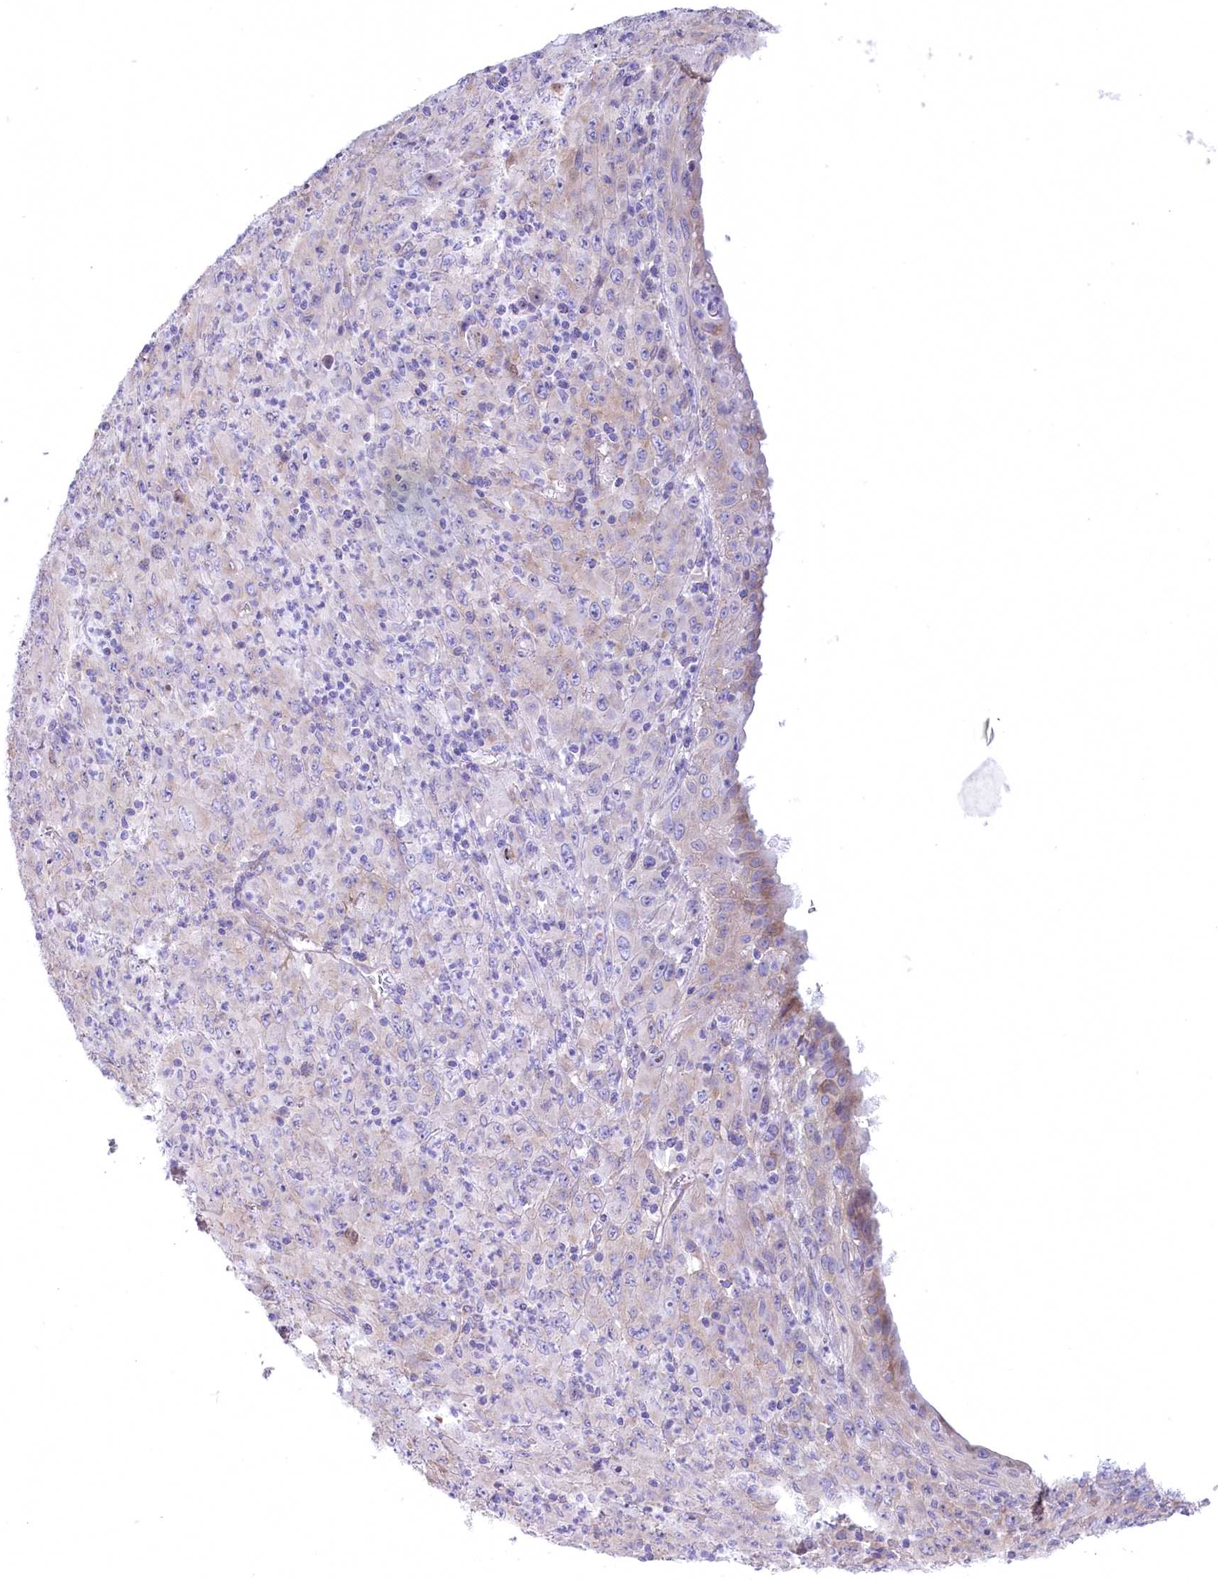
{"staining": {"intensity": "weak", "quantity": "<25%", "location": "cytoplasmic/membranous"}, "tissue": "melanoma", "cell_type": "Tumor cells", "image_type": "cancer", "snomed": [{"axis": "morphology", "description": "Malignant melanoma, Metastatic site"}, {"axis": "topography", "description": "Skin"}], "caption": "Tumor cells are negative for protein expression in human malignant melanoma (metastatic site). Brightfield microscopy of IHC stained with DAB (3,3'-diaminobenzidine) (brown) and hematoxylin (blue), captured at high magnification.", "gene": "MYOZ1", "patient": {"sex": "female", "age": 56}}